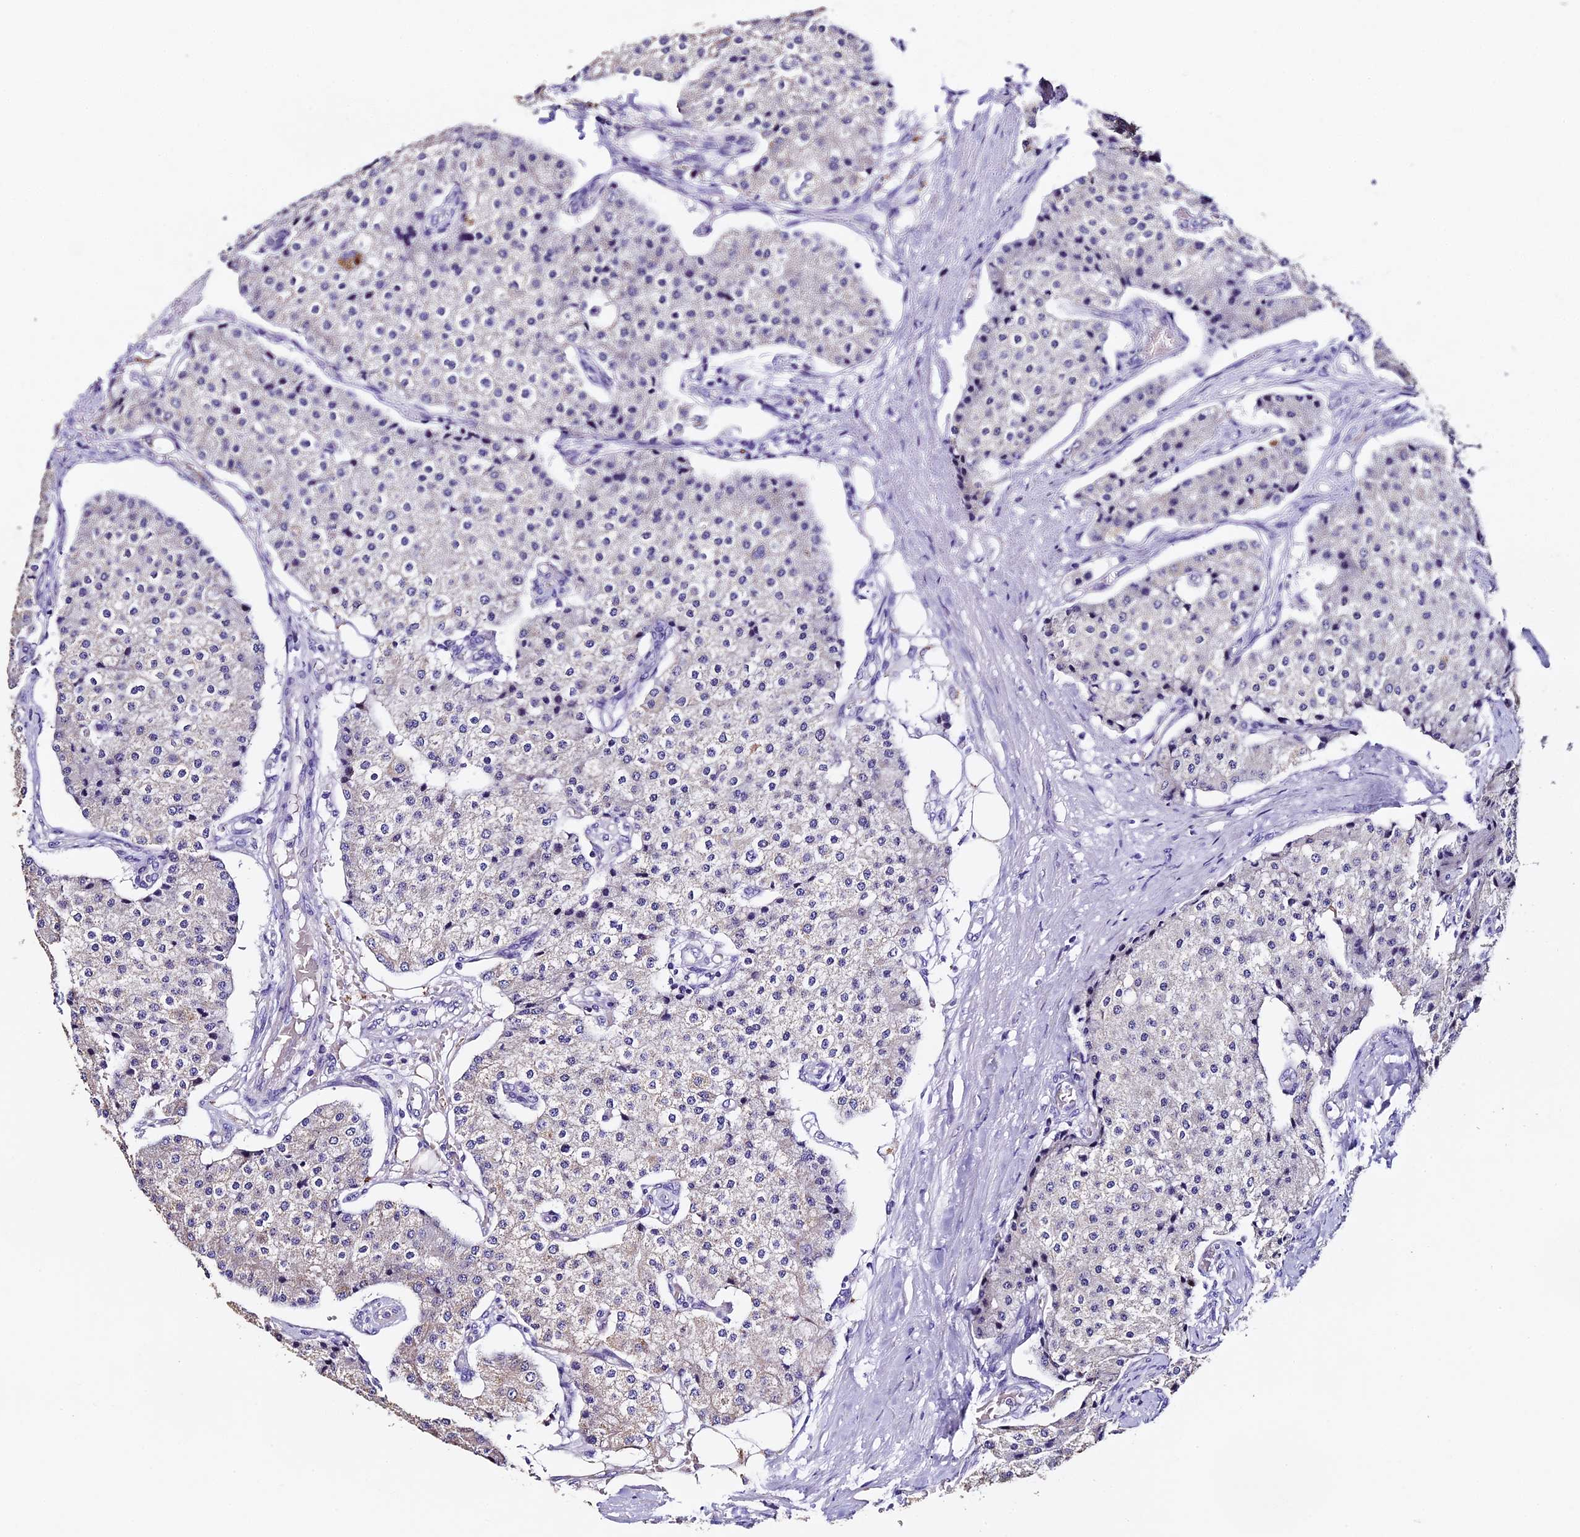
{"staining": {"intensity": "weak", "quantity": "<25%", "location": "cytoplasmic/membranous"}, "tissue": "carcinoid", "cell_type": "Tumor cells", "image_type": "cancer", "snomed": [{"axis": "morphology", "description": "Carcinoid, malignant, NOS"}, {"axis": "topography", "description": "Colon"}], "caption": "This is a histopathology image of IHC staining of malignant carcinoid, which shows no positivity in tumor cells.", "gene": "FBXW9", "patient": {"sex": "female", "age": 52}}